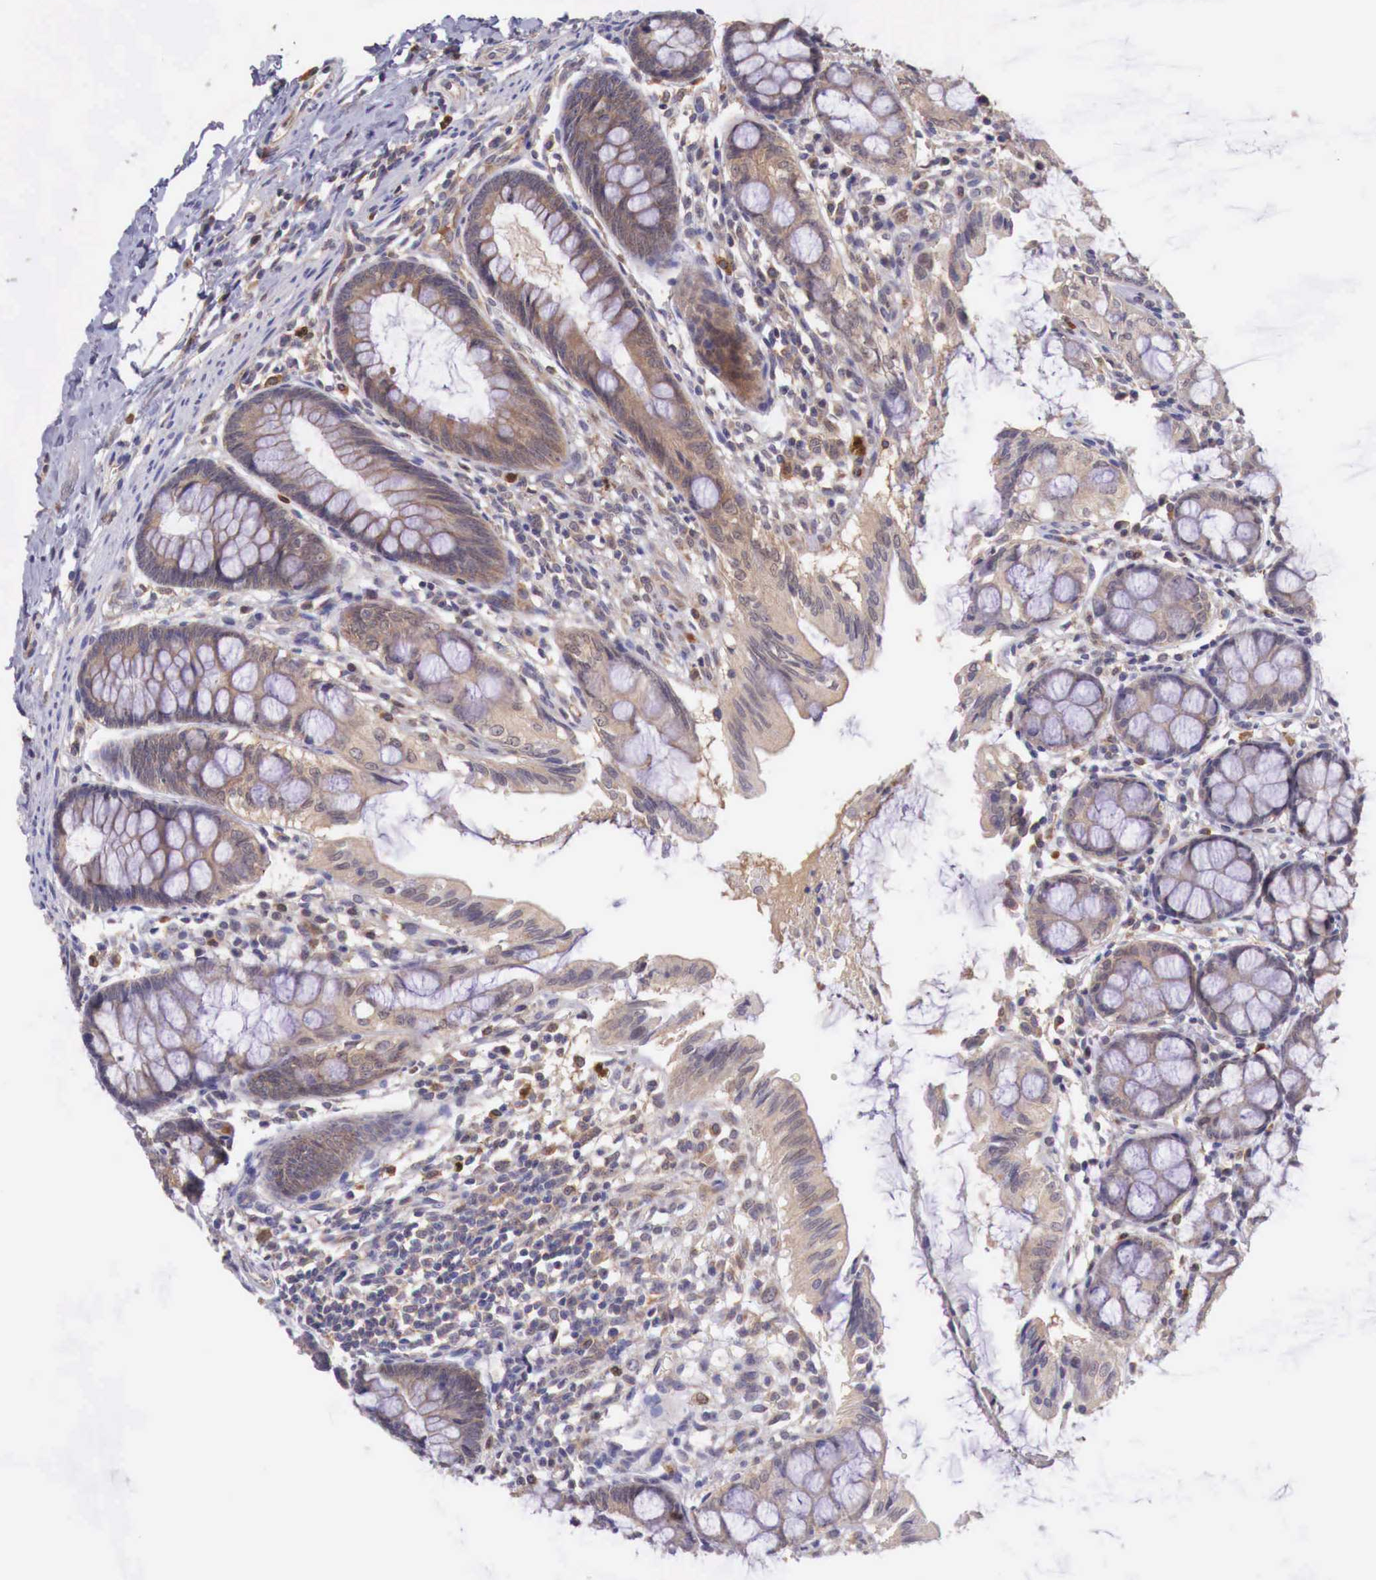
{"staining": {"intensity": "moderate", "quantity": ">75%", "location": "cytoplasmic/membranous"}, "tissue": "colon", "cell_type": "Endothelial cells", "image_type": "normal", "snomed": [{"axis": "morphology", "description": "Normal tissue, NOS"}, {"axis": "topography", "description": "Colon"}], "caption": "An image showing moderate cytoplasmic/membranous positivity in approximately >75% of endothelial cells in normal colon, as visualized by brown immunohistochemical staining.", "gene": "GAB2", "patient": {"sex": "male", "age": 54}}